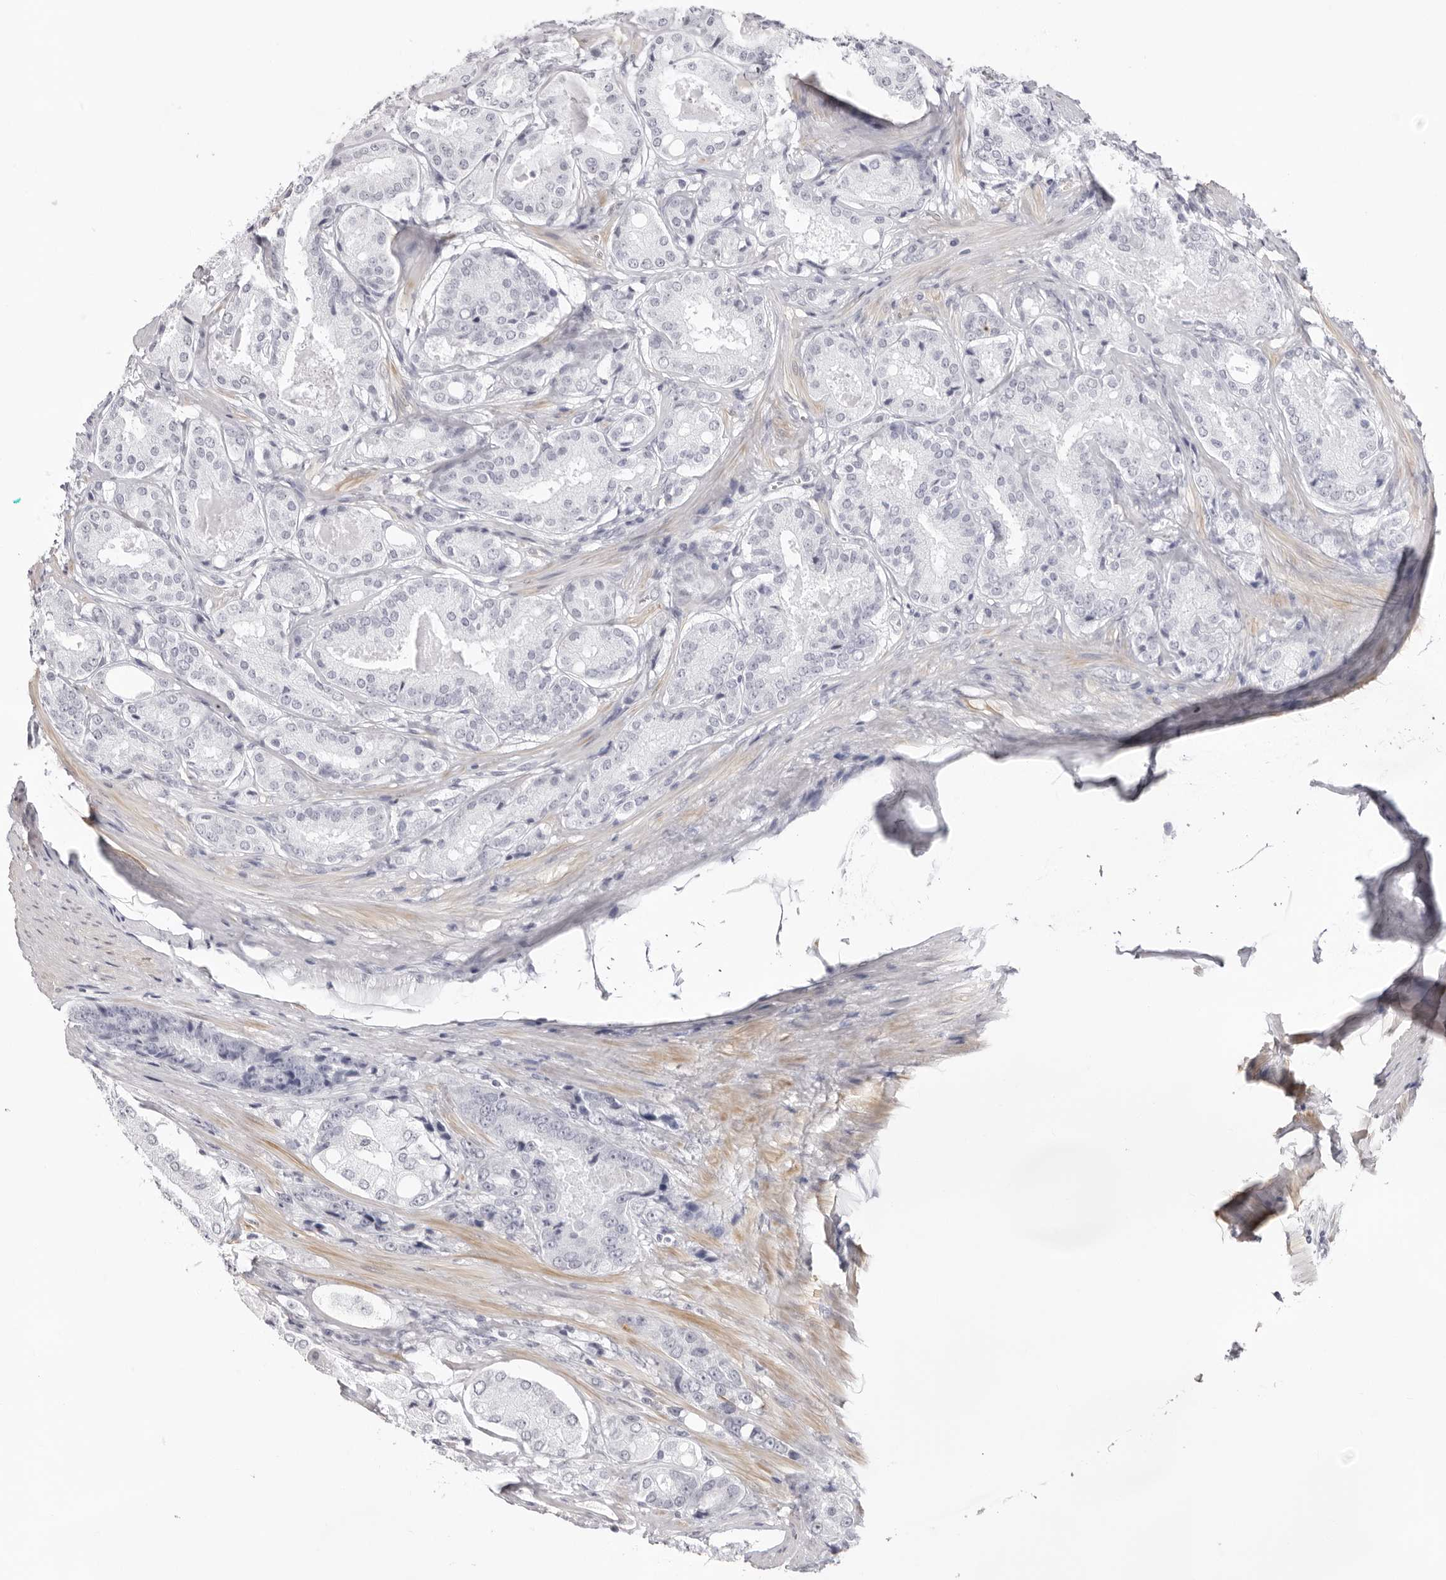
{"staining": {"intensity": "negative", "quantity": "none", "location": "none"}, "tissue": "prostate cancer", "cell_type": "Tumor cells", "image_type": "cancer", "snomed": [{"axis": "morphology", "description": "Adenocarcinoma, High grade"}, {"axis": "topography", "description": "Prostate"}], "caption": "Immunohistochemistry (IHC) of prostate high-grade adenocarcinoma demonstrates no staining in tumor cells. The staining is performed using DAB (3,3'-diaminobenzidine) brown chromogen with nuclei counter-stained in using hematoxylin.", "gene": "INSL3", "patient": {"sex": "male", "age": 60}}